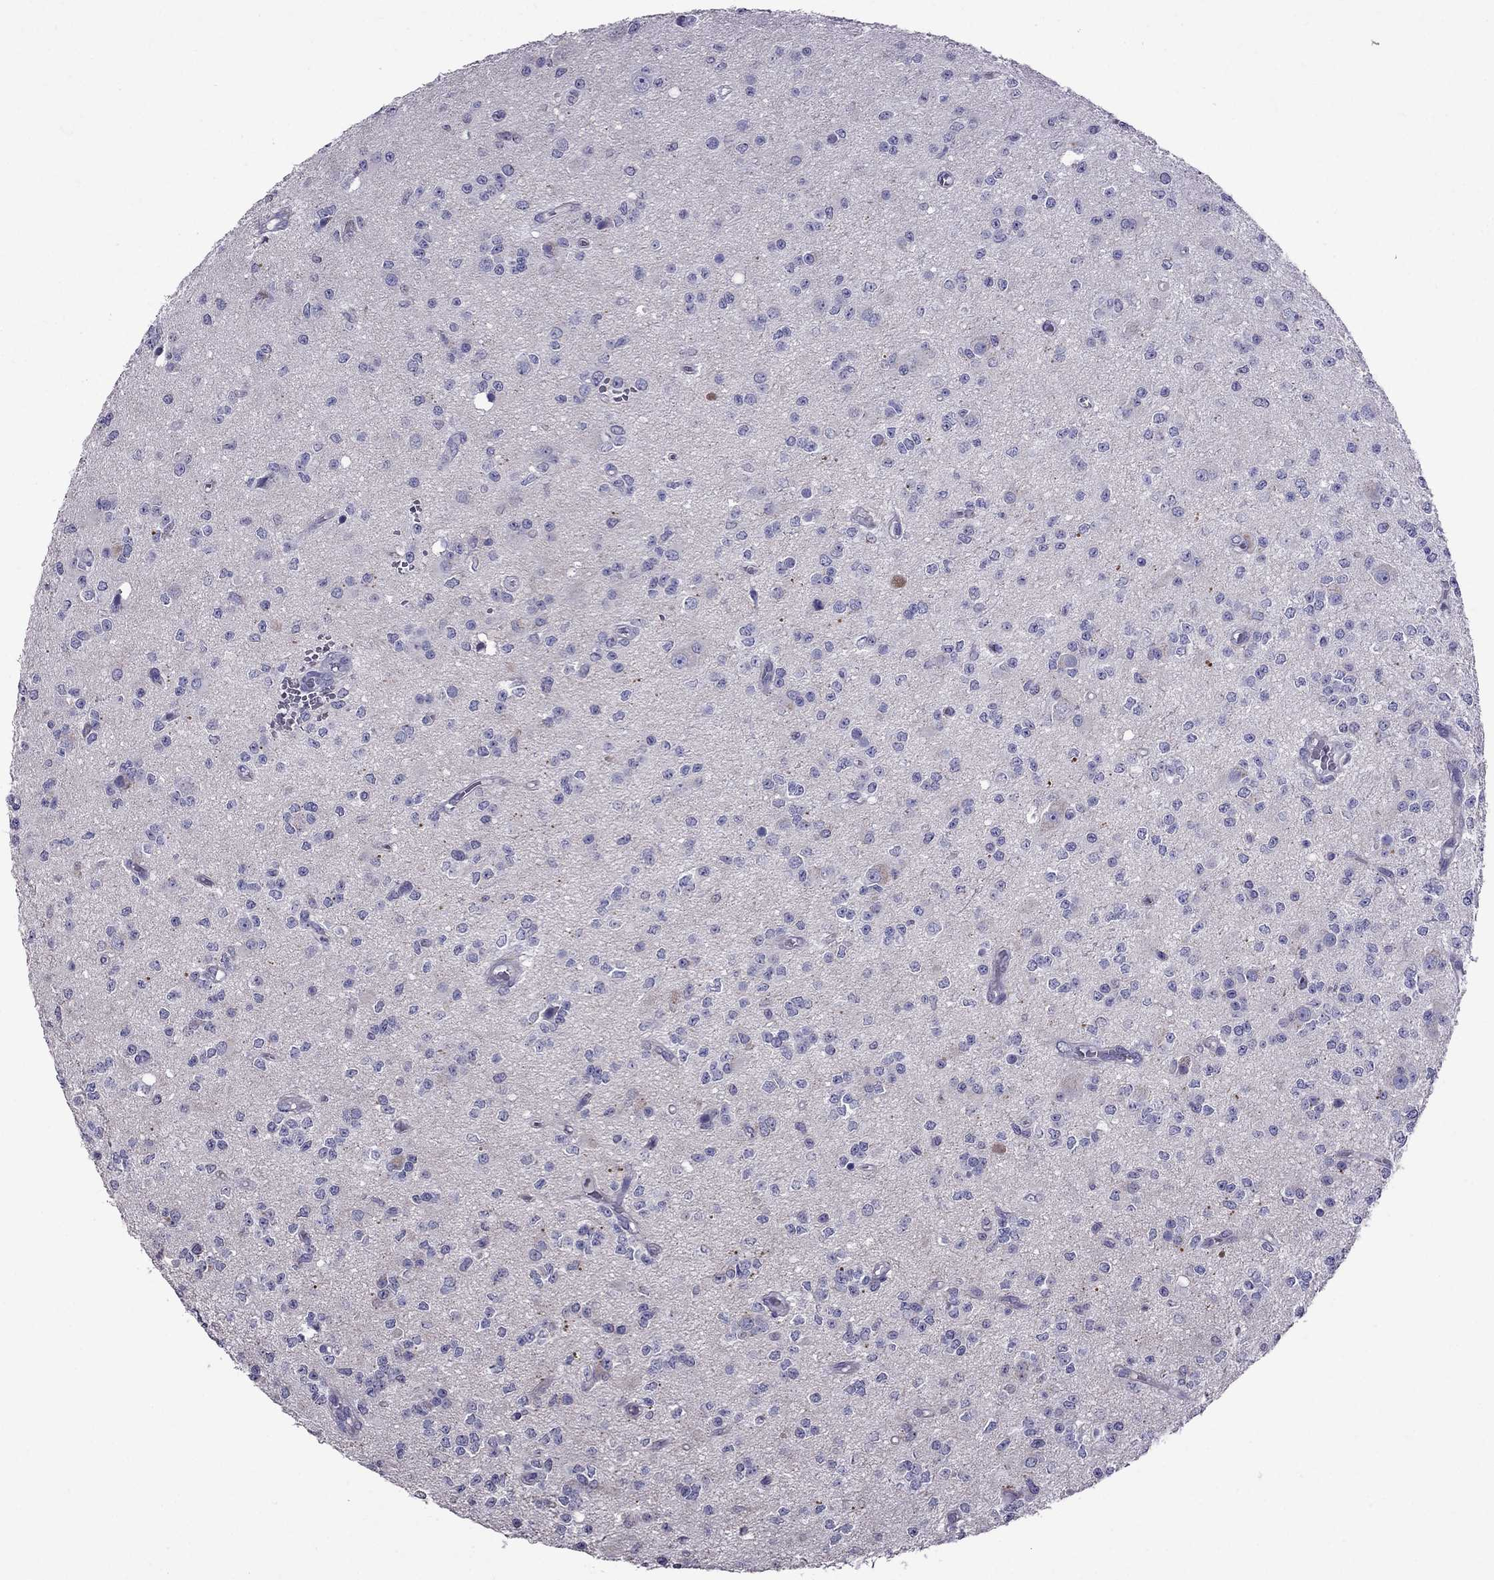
{"staining": {"intensity": "negative", "quantity": "none", "location": "none"}, "tissue": "glioma", "cell_type": "Tumor cells", "image_type": "cancer", "snomed": [{"axis": "morphology", "description": "Glioma, malignant, Low grade"}, {"axis": "topography", "description": "Brain"}], "caption": "Human glioma stained for a protein using immunohistochemistry demonstrates no staining in tumor cells.", "gene": "OXCT2", "patient": {"sex": "female", "age": 45}}